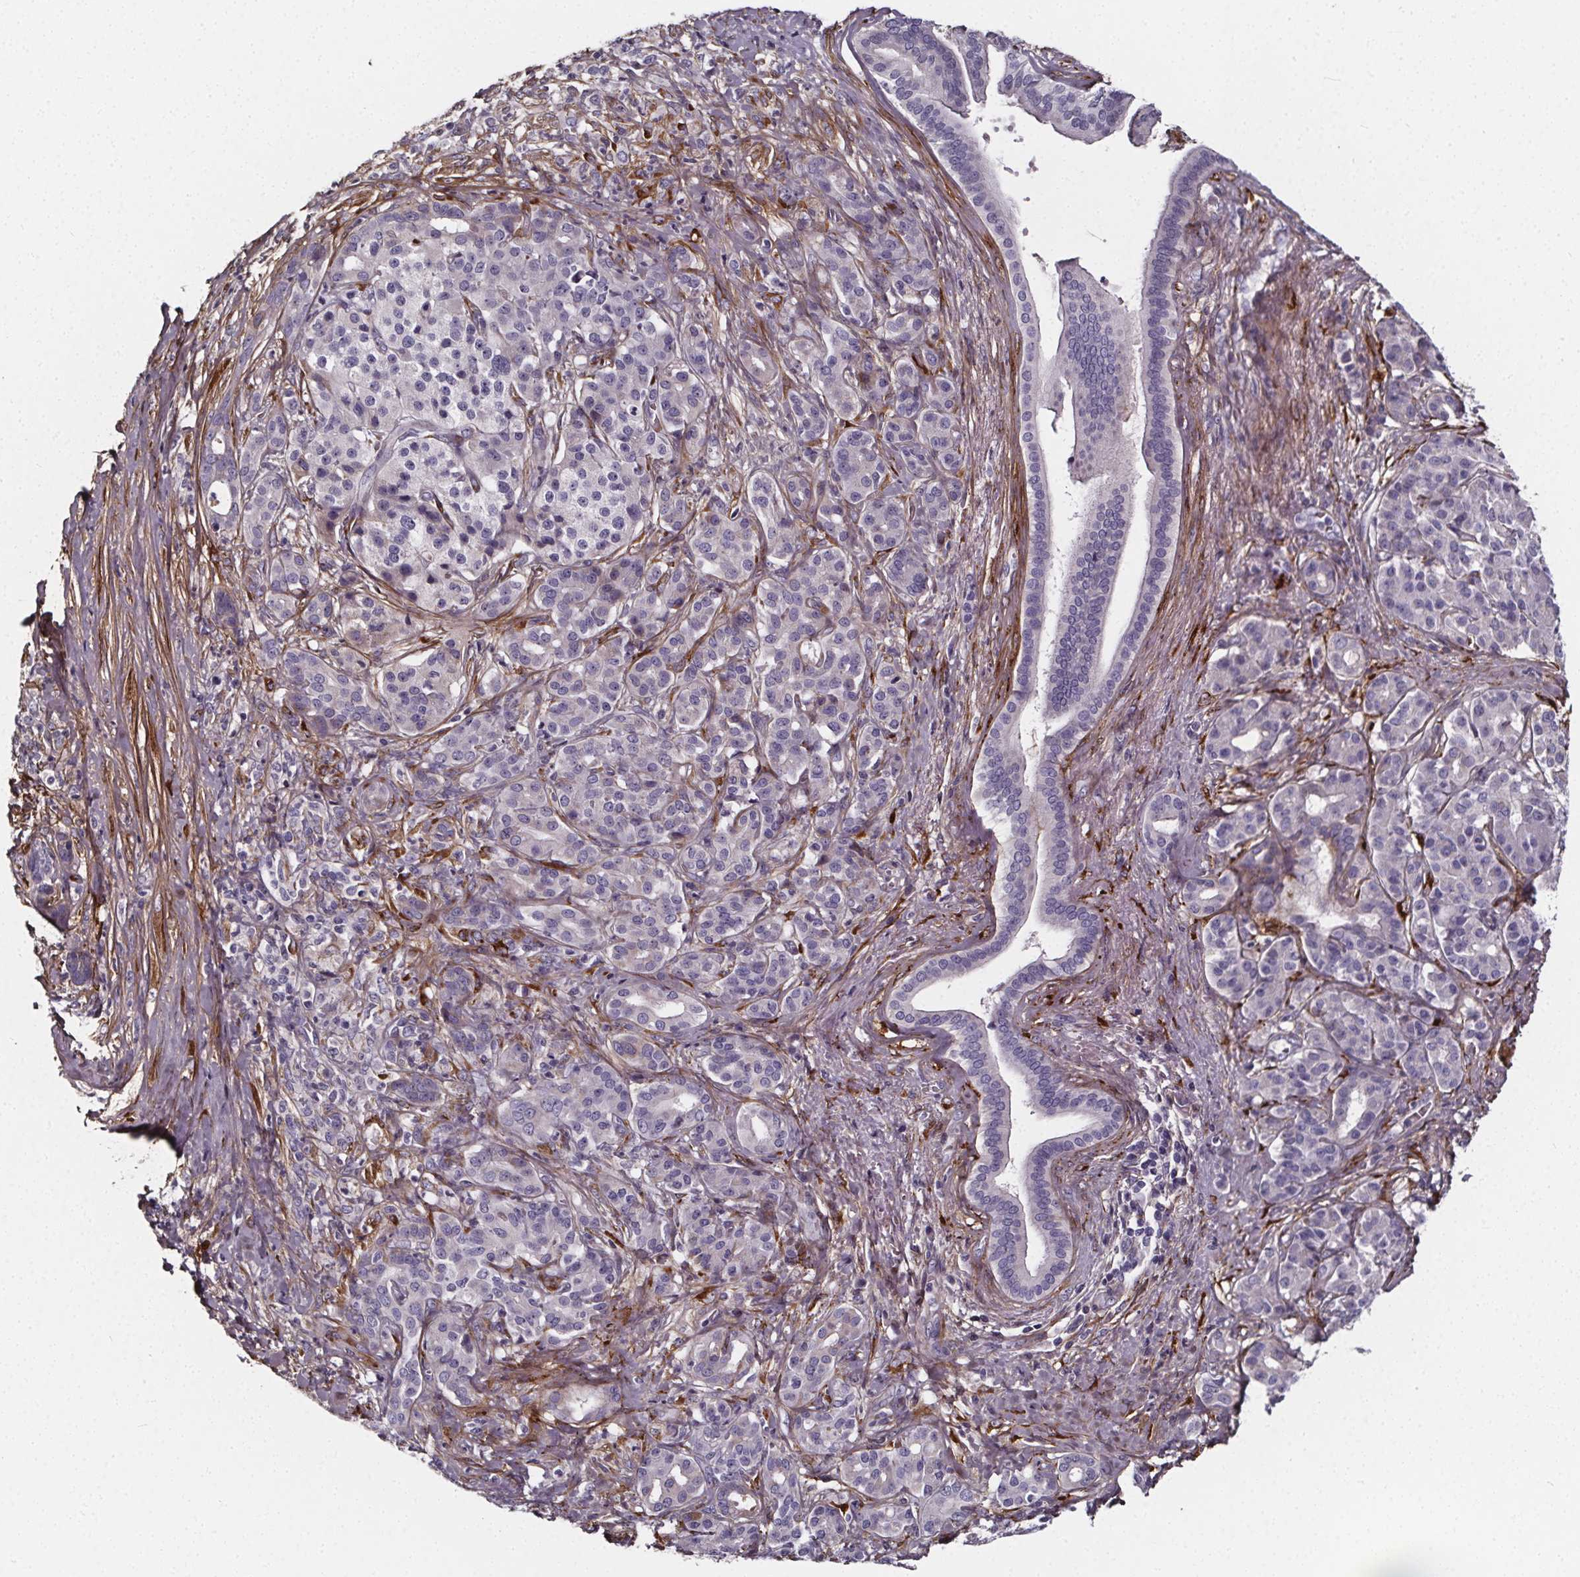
{"staining": {"intensity": "negative", "quantity": "none", "location": "none"}, "tissue": "pancreatic cancer", "cell_type": "Tumor cells", "image_type": "cancer", "snomed": [{"axis": "morphology", "description": "Normal tissue, NOS"}, {"axis": "morphology", "description": "Inflammation, NOS"}, {"axis": "morphology", "description": "Adenocarcinoma, NOS"}, {"axis": "topography", "description": "Pancreas"}], "caption": "Immunohistochemical staining of pancreatic adenocarcinoma shows no significant staining in tumor cells. Nuclei are stained in blue.", "gene": "AEBP1", "patient": {"sex": "male", "age": 57}}